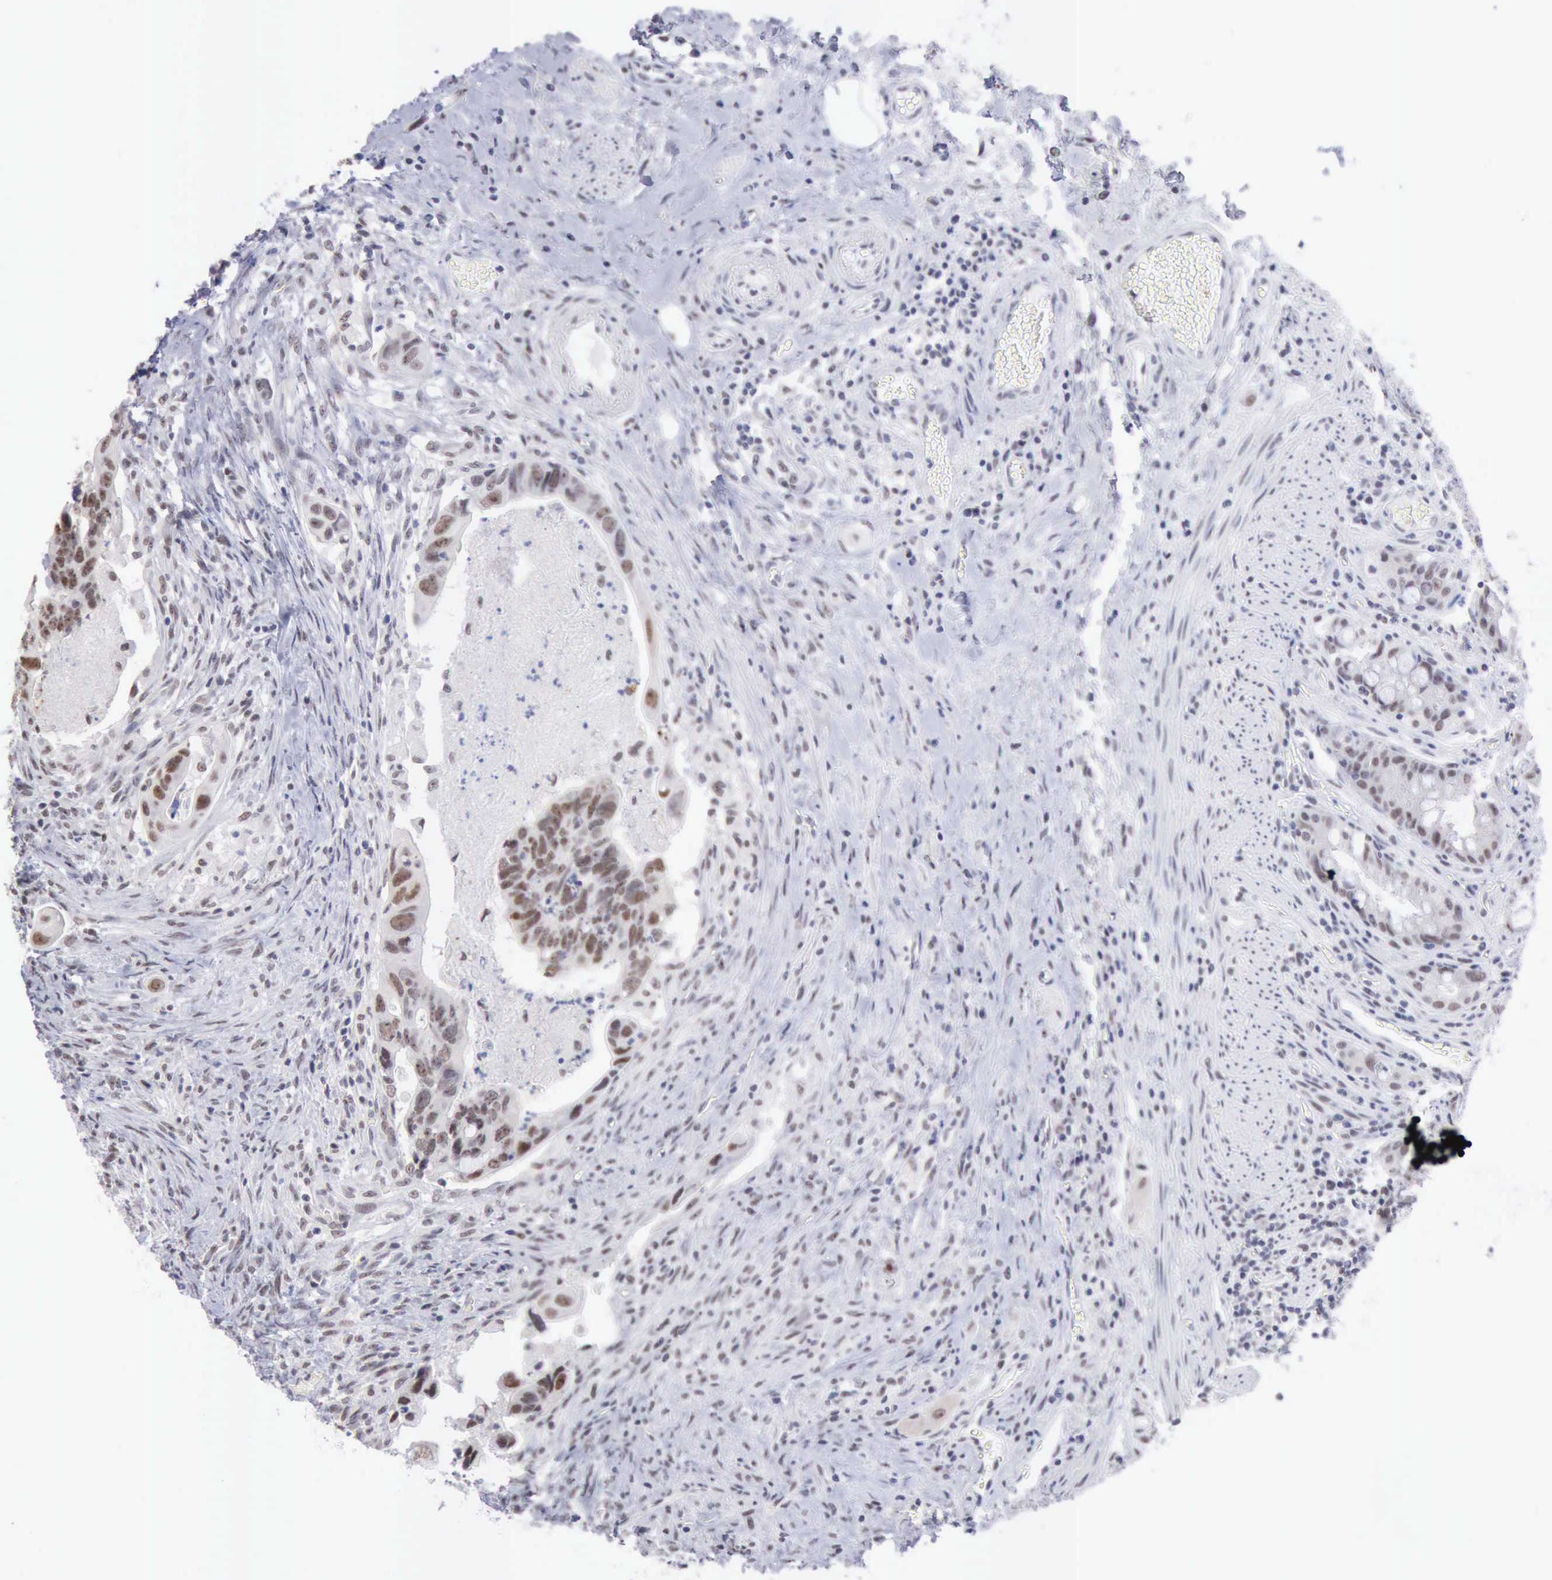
{"staining": {"intensity": "moderate", "quantity": "25%-75%", "location": "nuclear"}, "tissue": "colorectal cancer", "cell_type": "Tumor cells", "image_type": "cancer", "snomed": [{"axis": "morphology", "description": "Adenocarcinoma, NOS"}, {"axis": "topography", "description": "Rectum"}], "caption": "DAB immunohistochemical staining of colorectal cancer shows moderate nuclear protein staining in approximately 25%-75% of tumor cells.", "gene": "TAF1", "patient": {"sex": "male", "age": 53}}